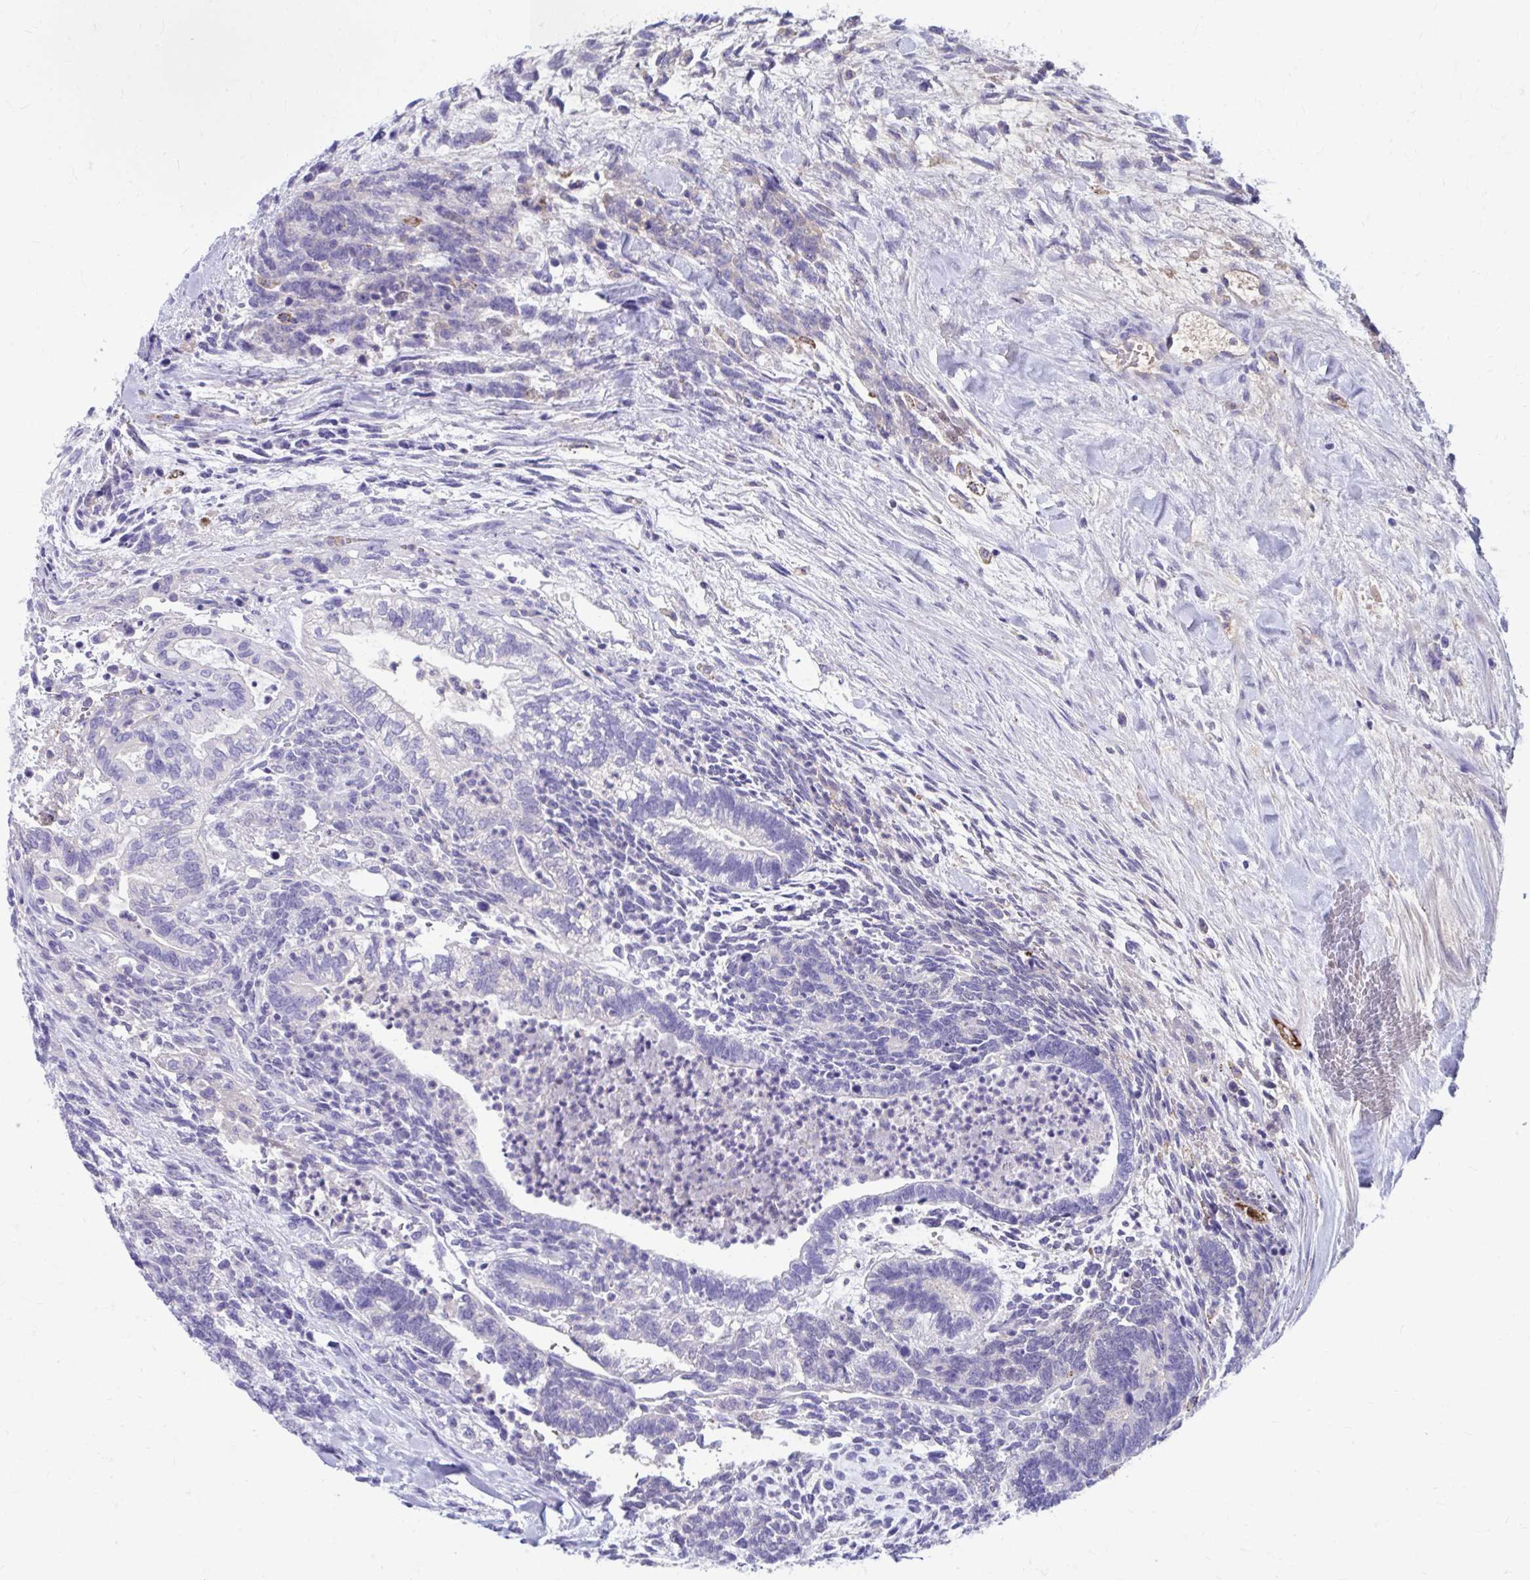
{"staining": {"intensity": "weak", "quantity": "<25%", "location": "cytoplasmic/membranous"}, "tissue": "testis cancer", "cell_type": "Tumor cells", "image_type": "cancer", "snomed": [{"axis": "morphology", "description": "Carcinoma, Embryonal, NOS"}, {"axis": "topography", "description": "Testis"}], "caption": "This is an immunohistochemistry image of embryonal carcinoma (testis). There is no staining in tumor cells.", "gene": "SMIM9", "patient": {"sex": "male", "age": 23}}